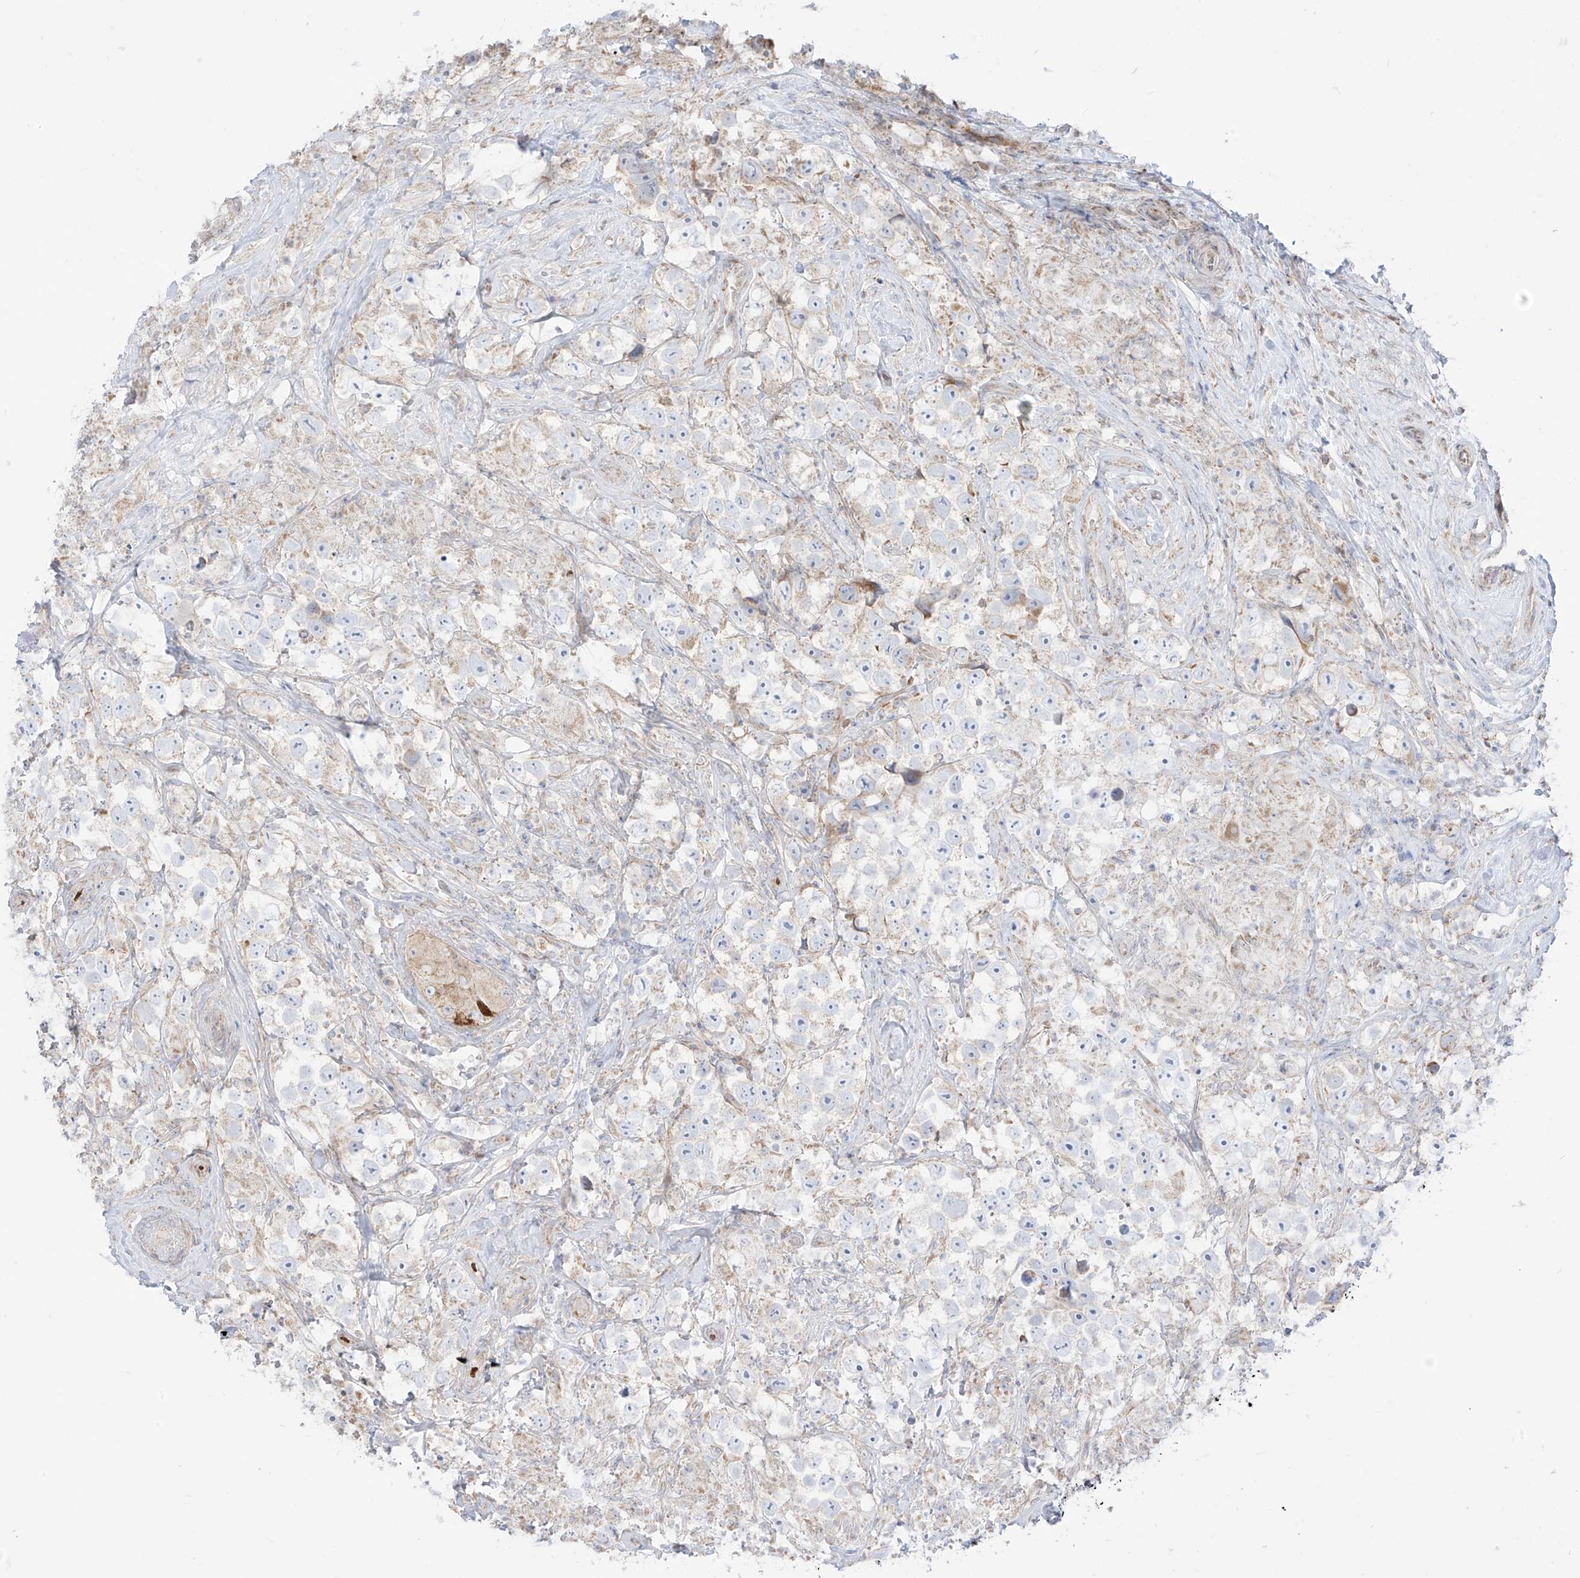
{"staining": {"intensity": "negative", "quantity": "none", "location": "none"}, "tissue": "testis cancer", "cell_type": "Tumor cells", "image_type": "cancer", "snomed": [{"axis": "morphology", "description": "Seminoma, NOS"}, {"axis": "topography", "description": "Testis"}], "caption": "Tumor cells show no significant protein positivity in testis seminoma. (DAB (3,3'-diaminobenzidine) immunohistochemistry, high magnification).", "gene": "ARHGEF40", "patient": {"sex": "male", "age": 49}}